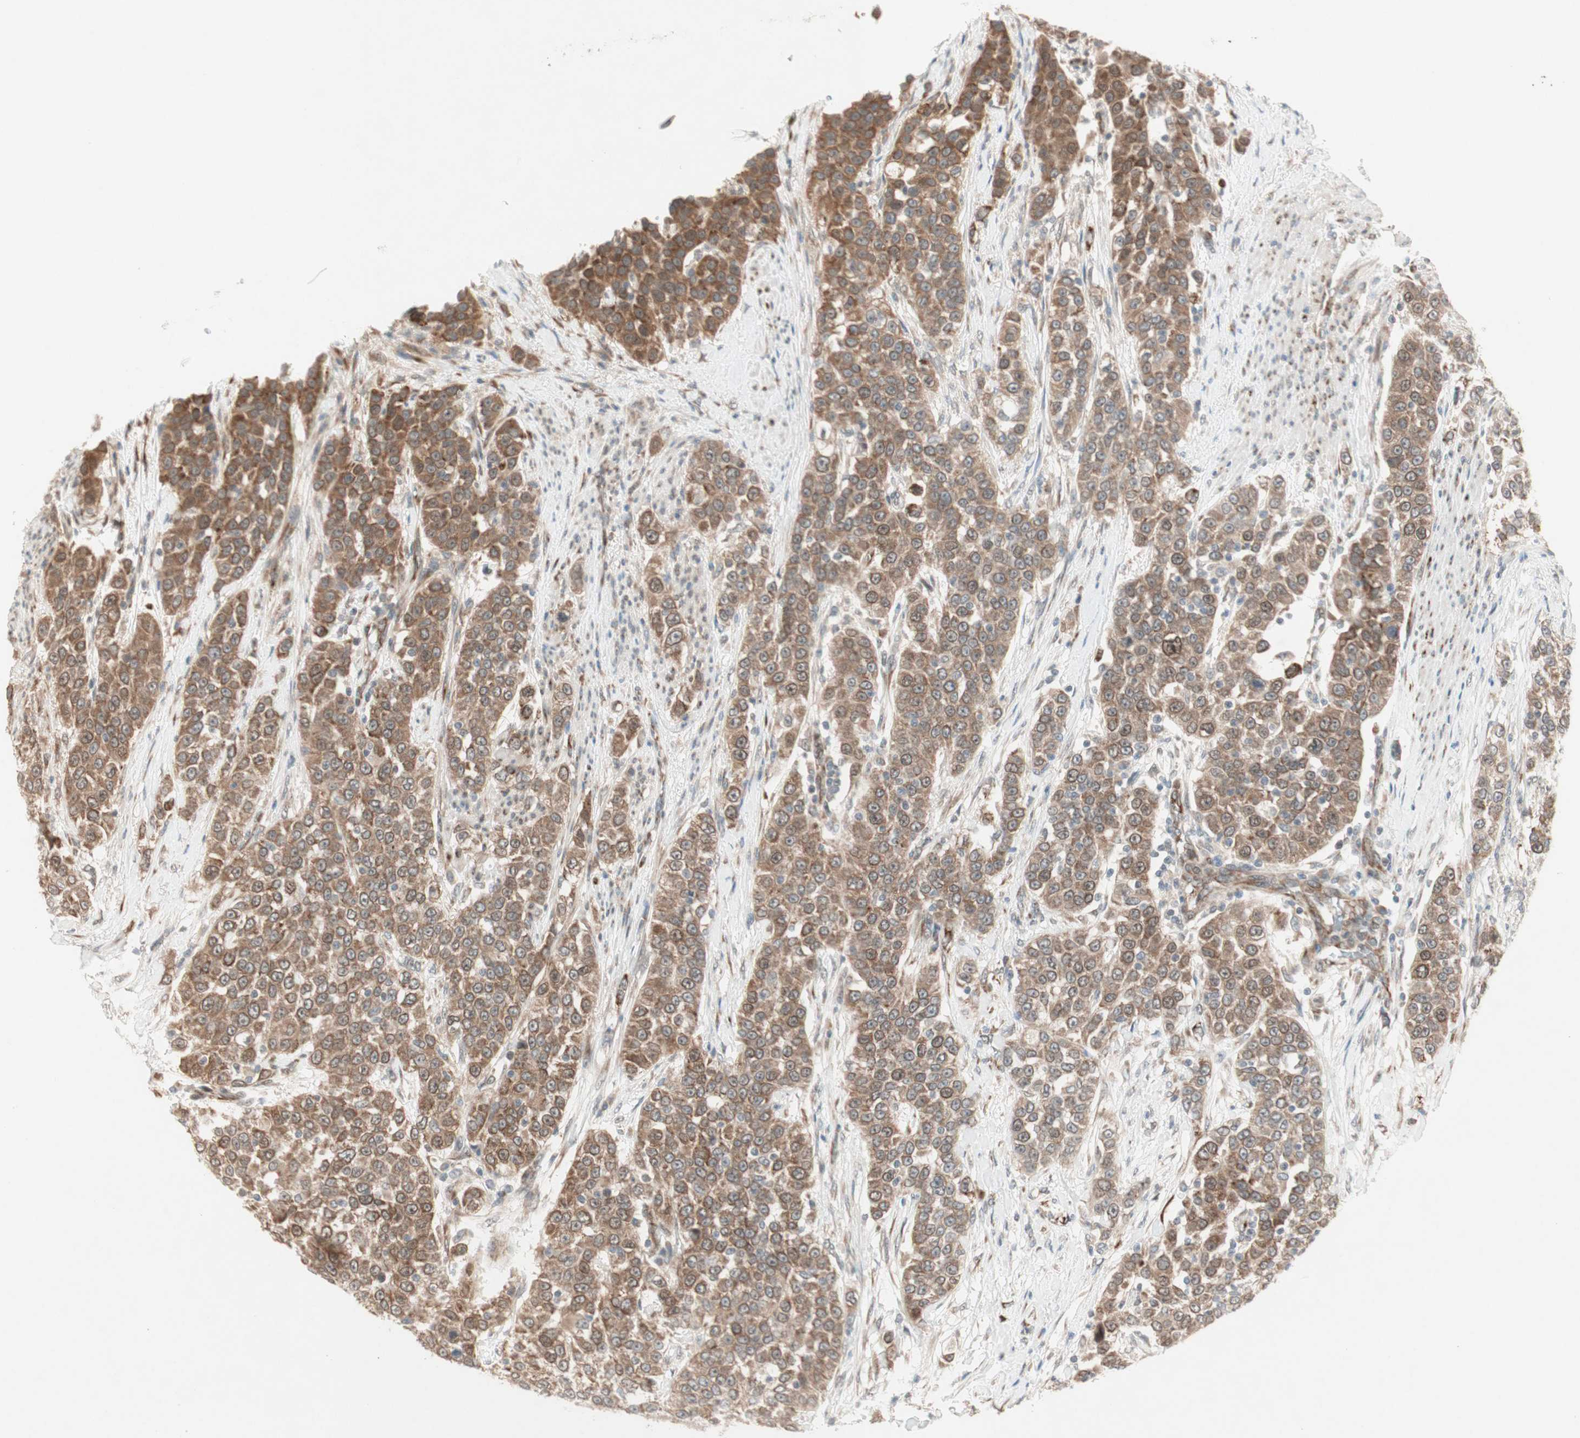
{"staining": {"intensity": "moderate", "quantity": ">75%", "location": "cytoplasmic/membranous"}, "tissue": "urothelial cancer", "cell_type": "Tumor cells", "image_type": "cancer", "snomed": [{"axis": "morphology", "description": "Urothelial carcinoma, High grade"}, {"axis": "topography", "description": "Urinary bladder"}], "caption": "A brown stain labels moderate cytoplasmic/membranous expression of a protein in human urothelial cancer tumor cells. (IHC, brightfield microscopy, high magnification).", "gene": "ZNF37A", "patient": {"sex": "female", "age": 80}}